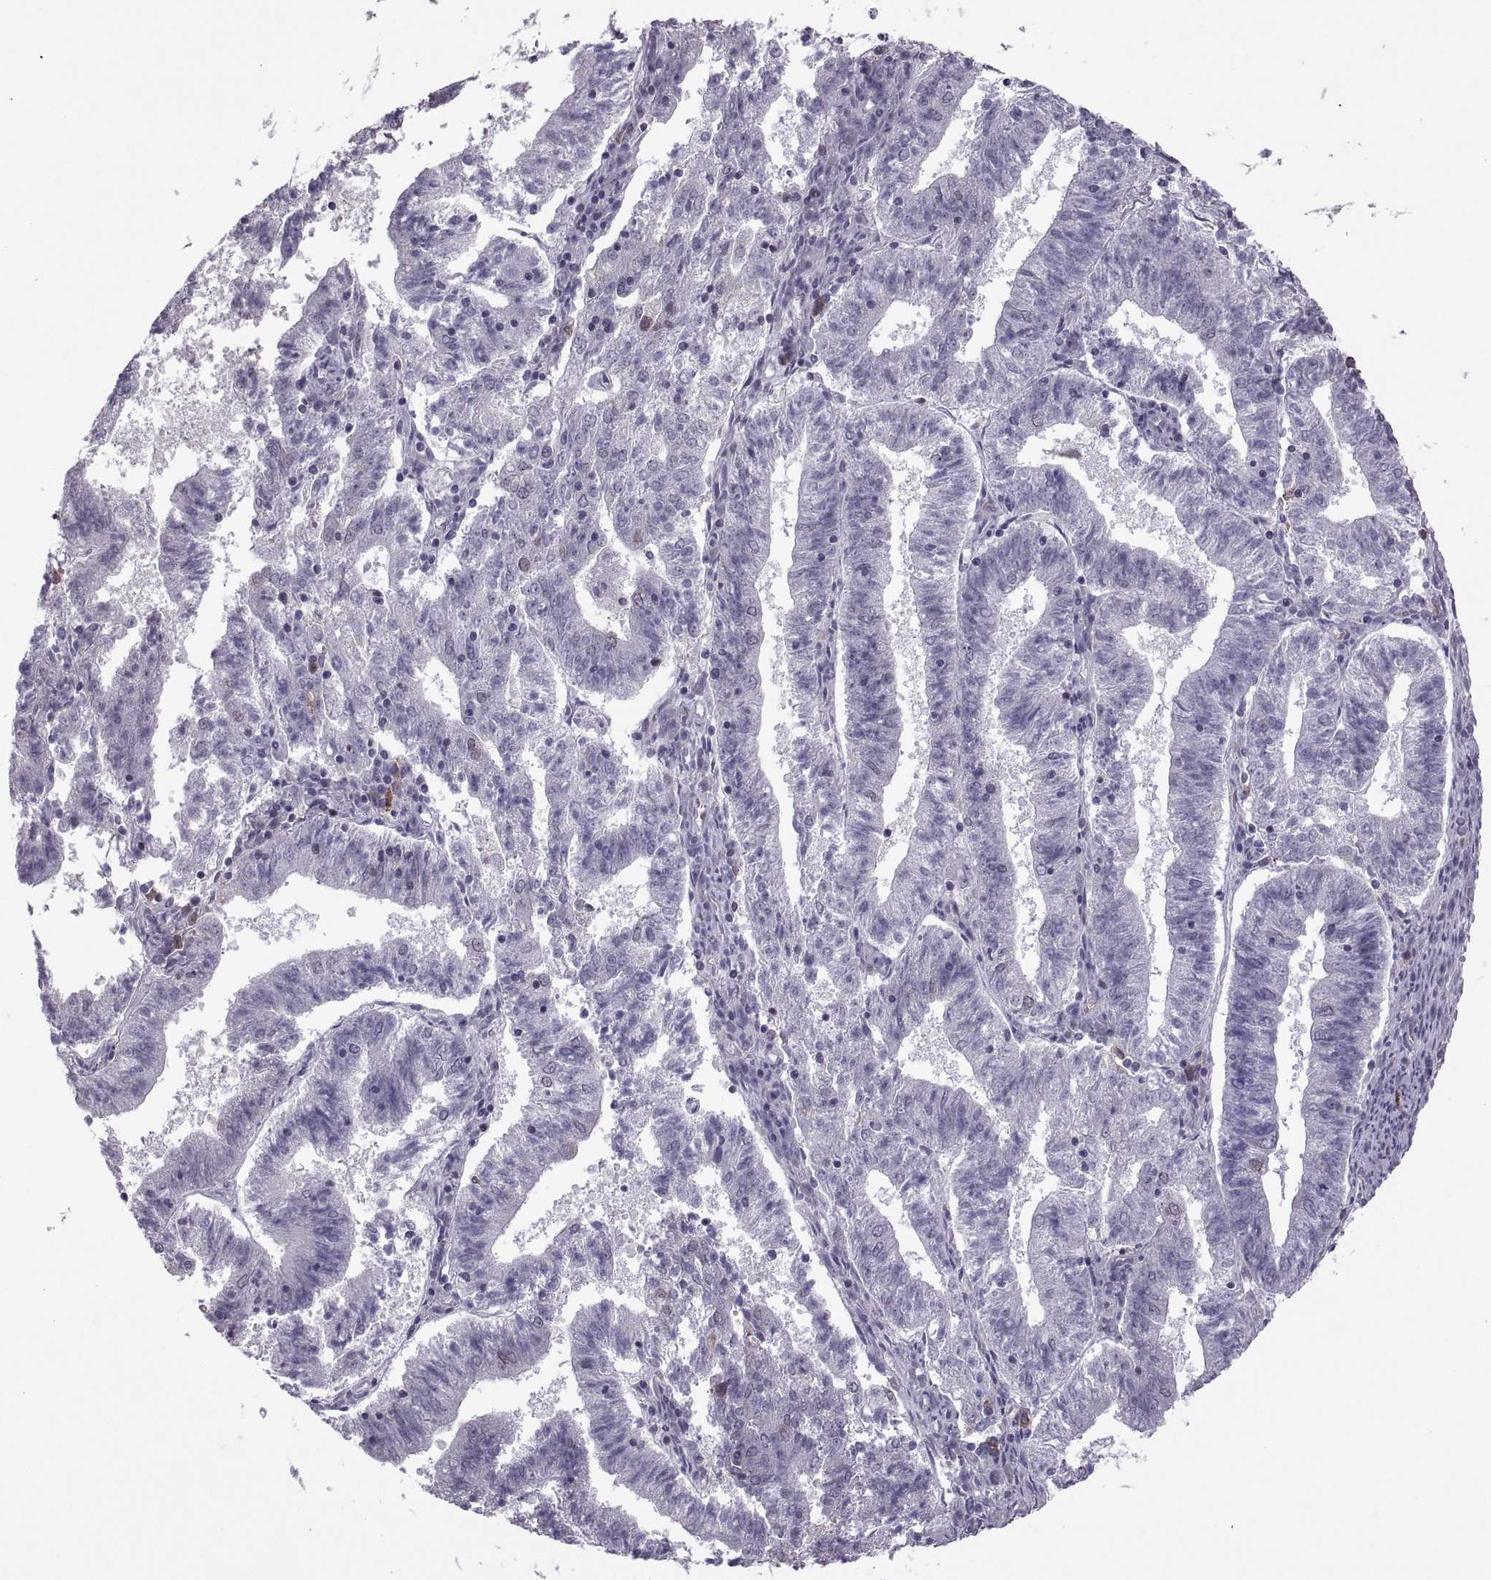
{"staining": {"intensity": "moderate", "quantity": "<25%", "location": "cytoplasmic/membranous"}, "tissue": "endometrial cancer", "cell_type": "Tumor cells", "image_type": "cancer", "snomed": [{"axis": "morphology", "description": "Adenocarcinoma, NOS"}, {"axis": "topography", "description": "Endometrium"}], "caption": "Immunohistochemical staining of human endometrial cancer (adenocarcinoma) reveals moderate cytoplasmic/membranous protein expression in approximately <25% of tumor cells. (brown staining indicates protein expression, while blue staining denotes nuclei).", "gene": "PABPC1", "patient": {"sex": "female", "age": 82}}